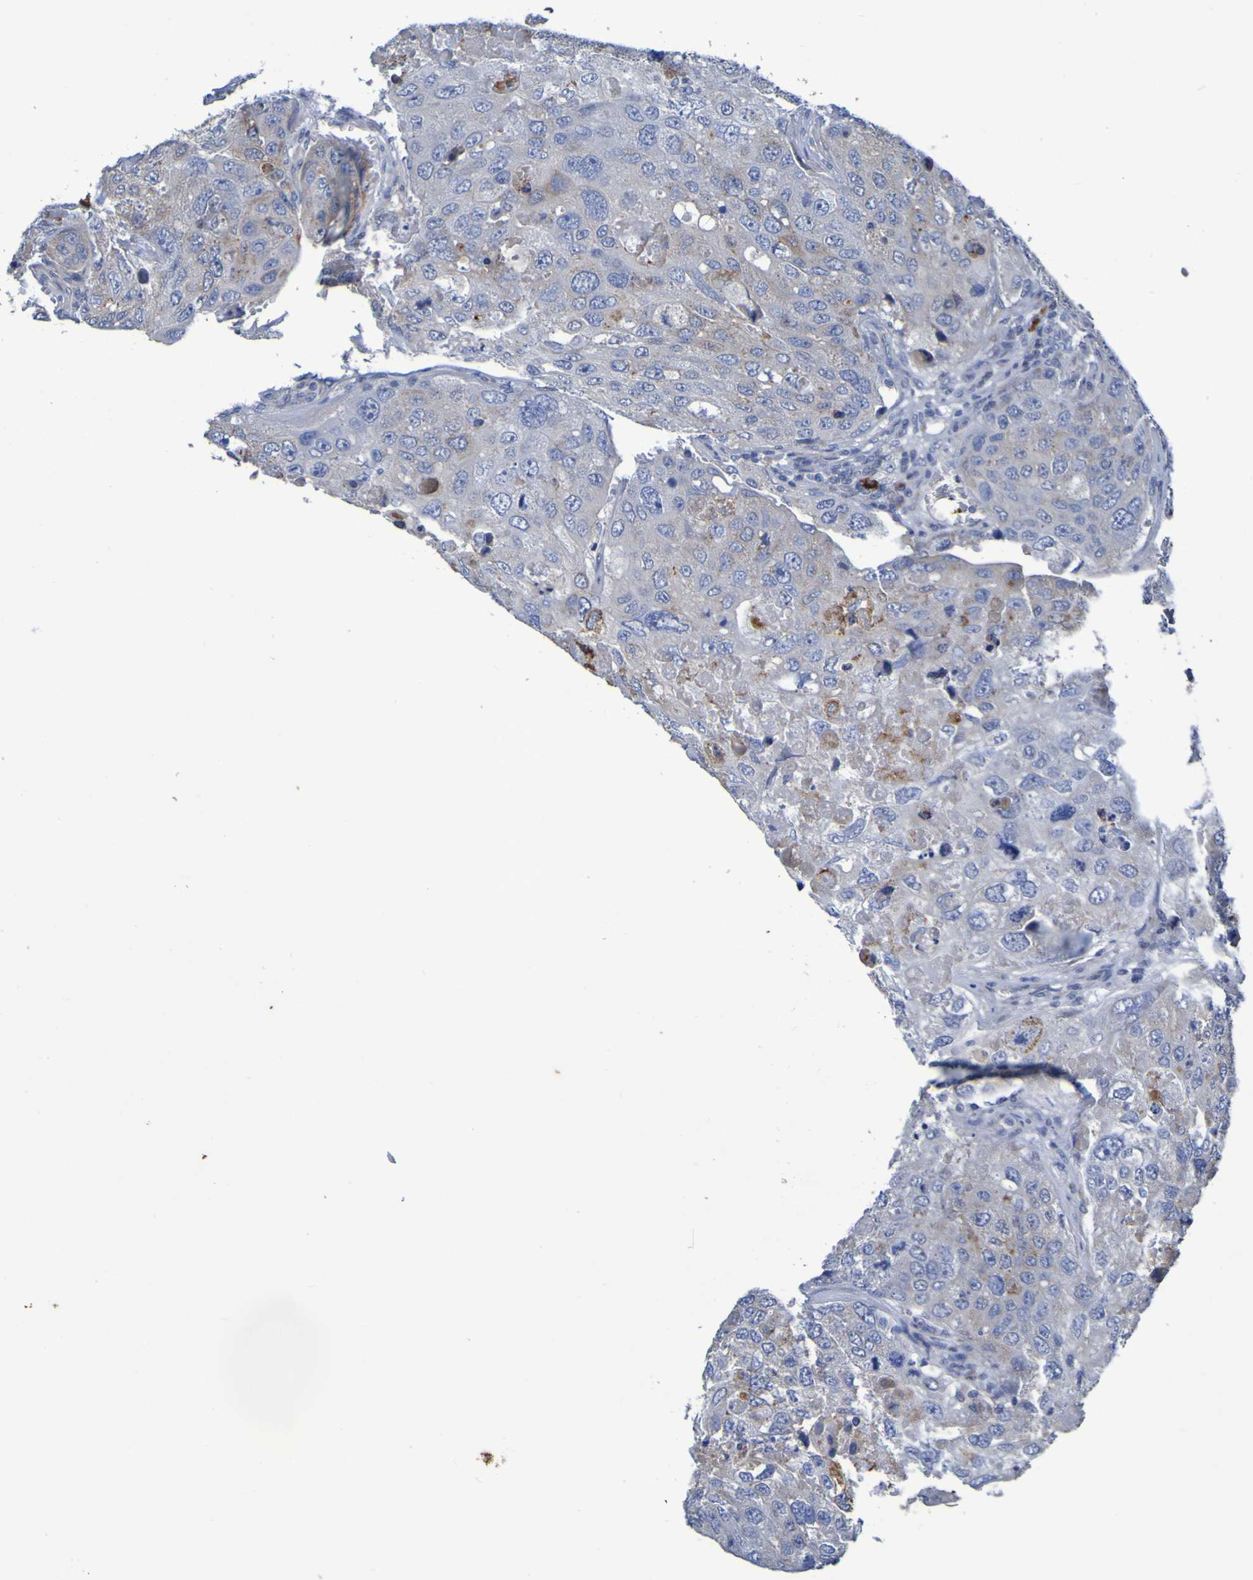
{"staining": {"intensity": "weak", "quantity": "25%-75%", "location": "cytoplasmic/membranous"}, "tissue": "urothelial cancer", "cell_type": "Tumor cells", "image_type": "cancer", "snomed": [{"axis": "morphology", "description": "Urothelial carcinoma, High grade"}, {"axis": "topography", "description": "Lymph node"}, {"axis": "topography", "description": "Urinary bladder"}], "caption": "This is an image of immunohistochemistry staining of urothelial cancer, which shows weak expression in the cytoplasmic/membranous of tumor cells.", "gene": "C11orf24", "patient": {"sex": "male", "age": 51}}